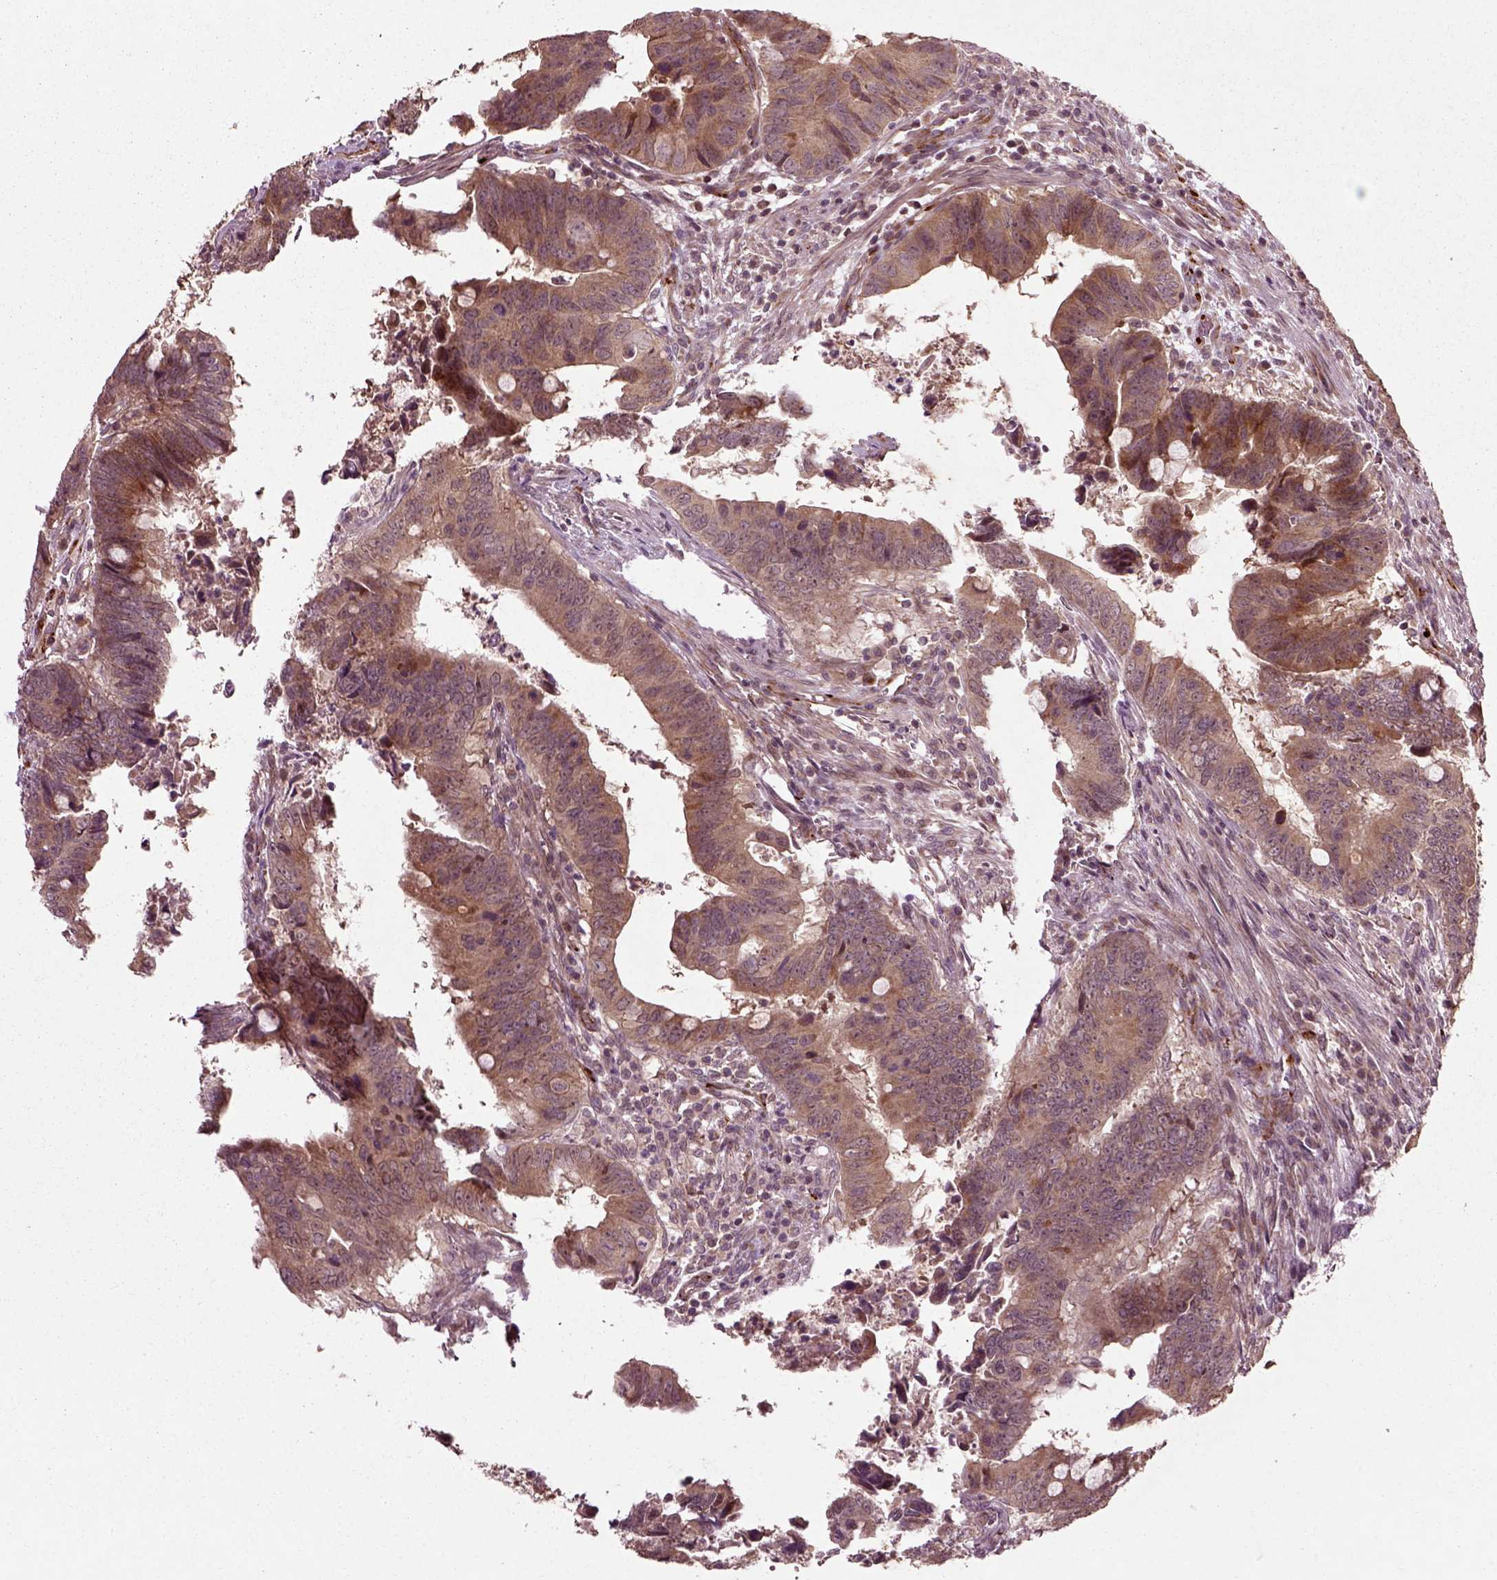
{"staining": {"intensity": "moderate", "quantity": ">75%", "location": "cytoplasmic/membranous"}, "tissue": "colorectal cancer", "cell_type": "Tumor cells", "image_type": "cancer", "snomed": [{"axis": "morphology", "description": "Adenocarcinoma, NOS"}, {"axis": "topography", "description": "Colon"}], "caption": "Immunohistochemistry (DAB) staining of human adenocarcinoma (colorectal) exhibits moderate cytoplasmic/membranous protein expression in about >75% of tumor cells.", "gene": "PLCD3", "patient": {"sex": "female", "age": 82}}